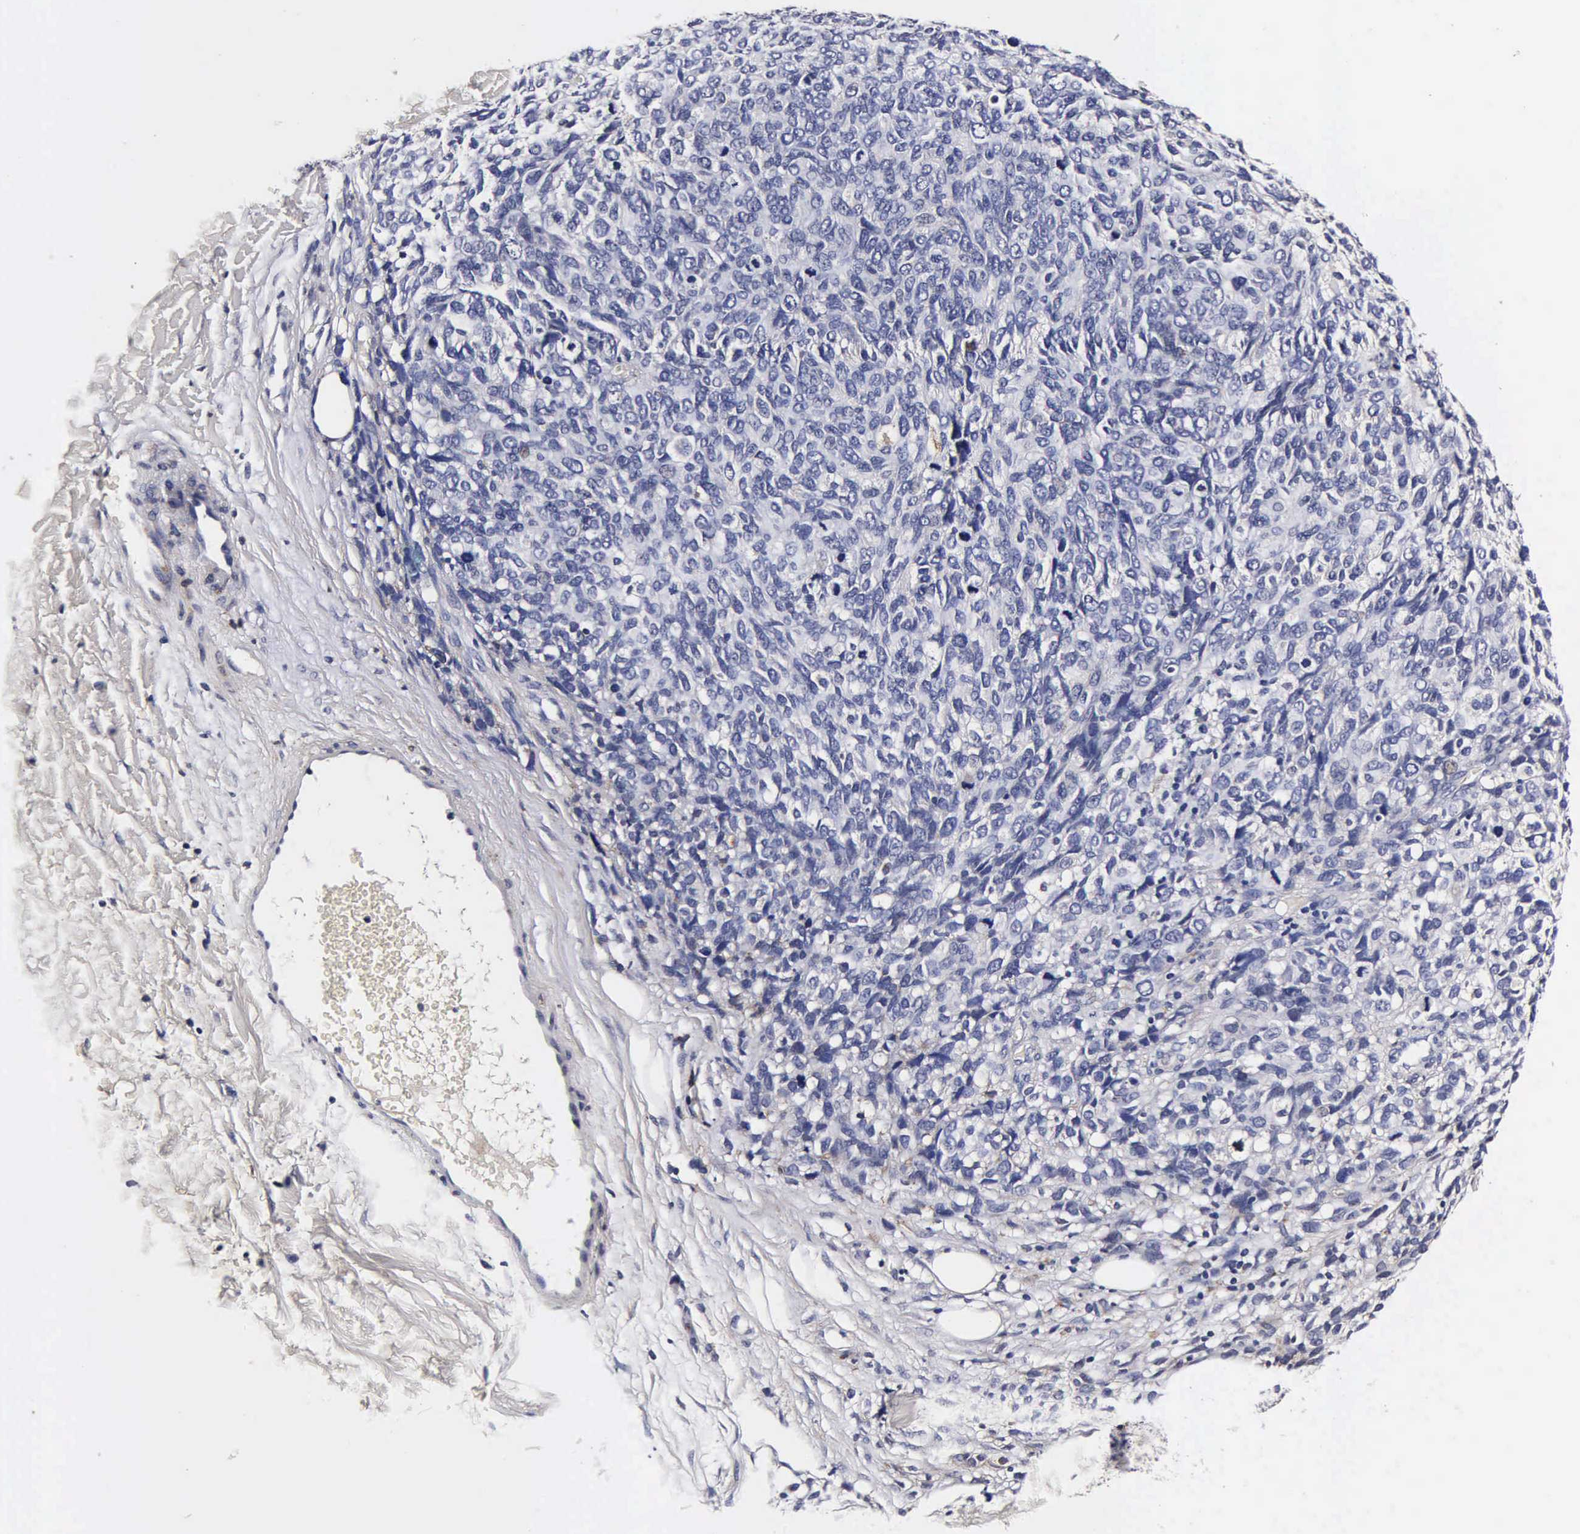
{"staining": {"intensity": "negative", "quantity": "none", "location": "none"}, "tissue": "melanoma", "cell_type": "Tumor cells", "image_type": "cancer", "snomed": [{"axis": "morphology", "description": "Malignant melanoma, NOS"}, {"axis": "topography", "description": "Skin"}], "caption": "Tumor cells are negative for protein expression in human melanoma.", "gene": "CST3", "patient": {"sex": "female", "age": 85}}